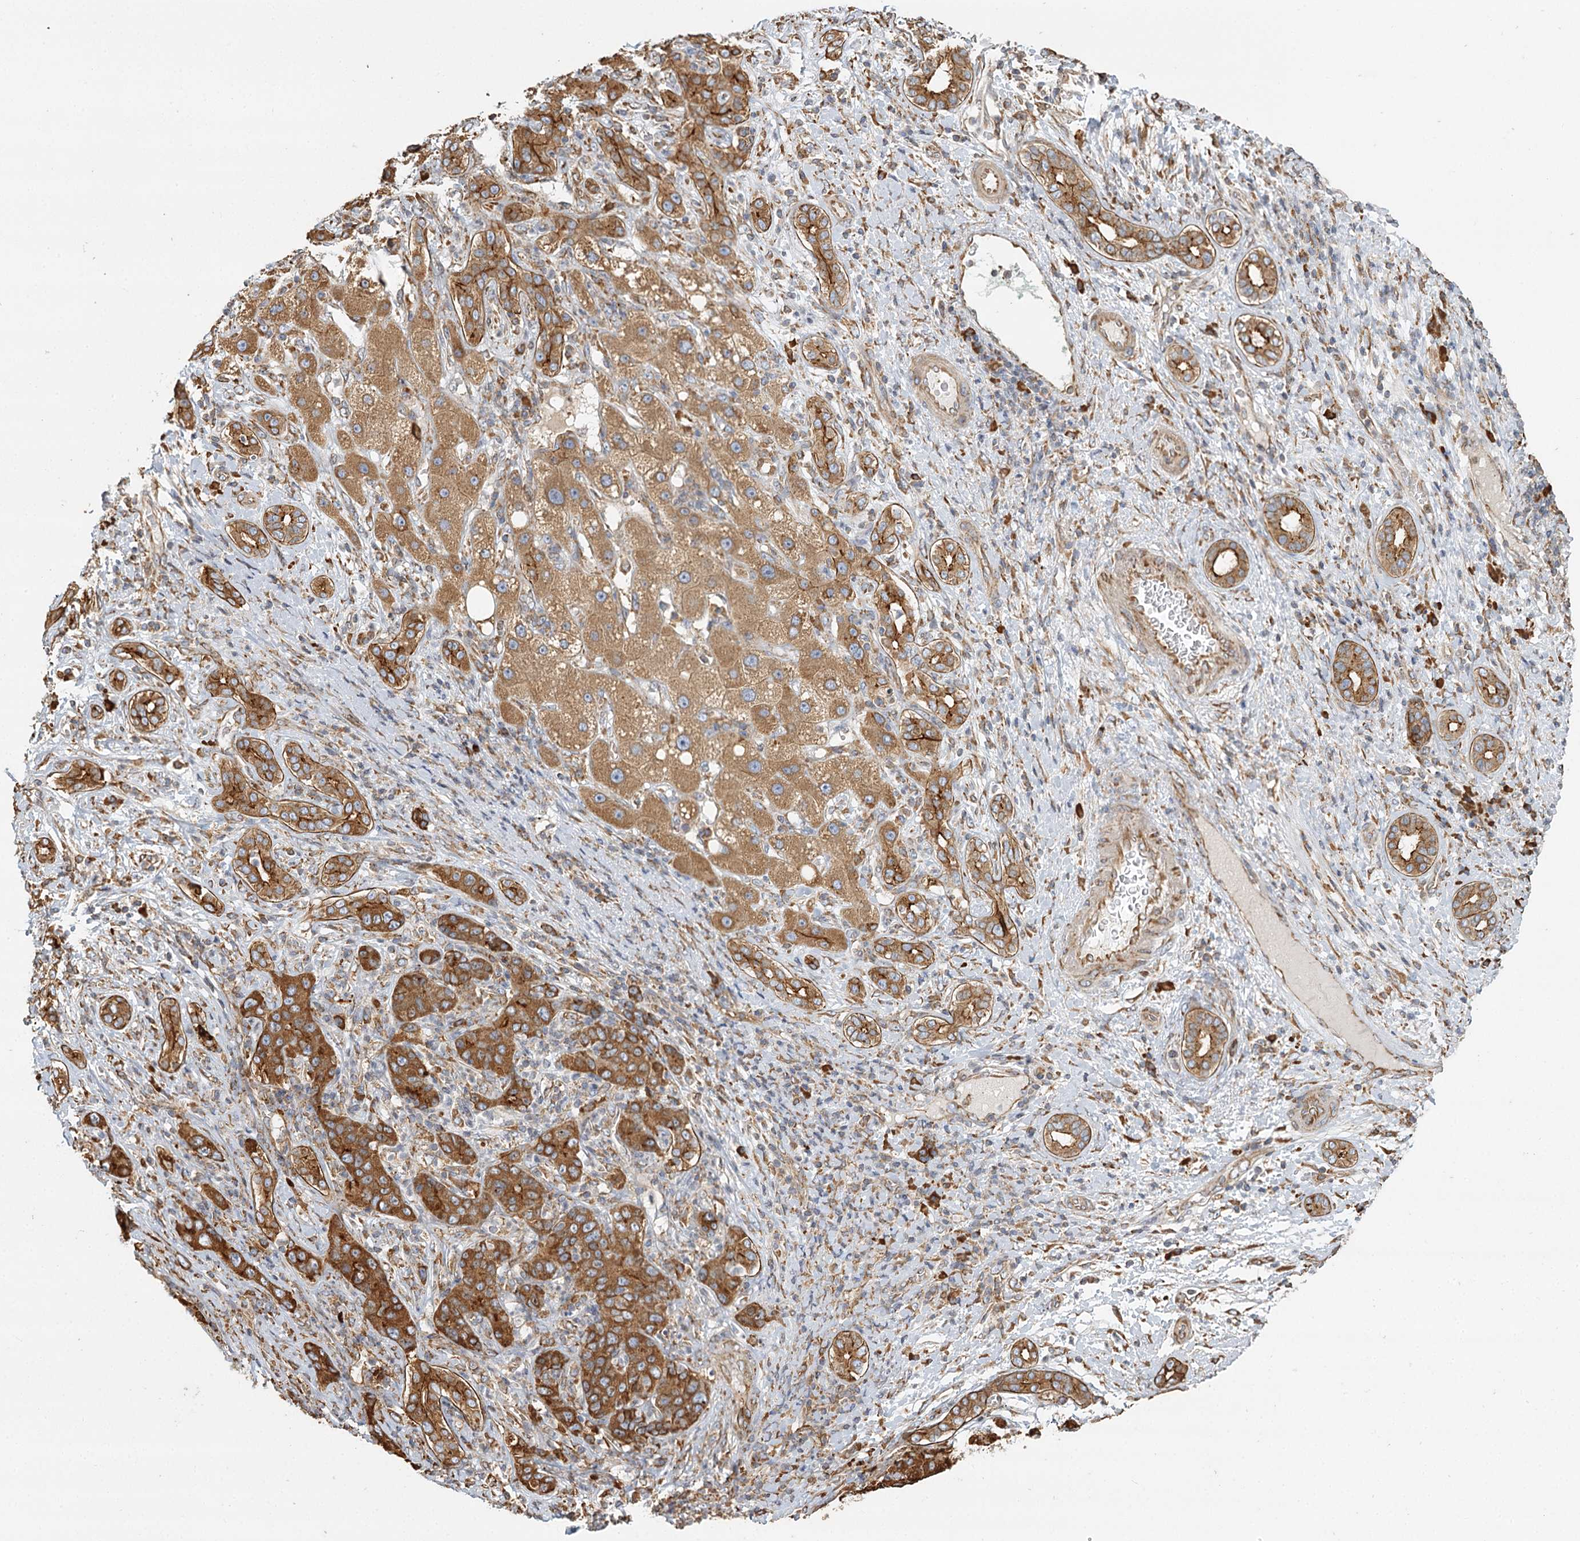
{"staining": {"intensity": "moderate", "quantity": ">75%", "location": "cytoplasmic/membranous"}, "tissue": "liver cancer", "cell_type": "Tumor cells", "image_type": "cancer", "snomed": [{"axis": "morphology", "description": "Carcinoma, Hepatocellular, NOS"}, {"axis": "topography", "description": "Liver"}], "caption": "Protein expression analysis of human liver hepatocellular carcinoma reveals moderate cytoplasmic/membranous positivity in about >75% of tumor cells.", "gene": "TAS1R1", "patient": {"sex": "male", "age": 65}}